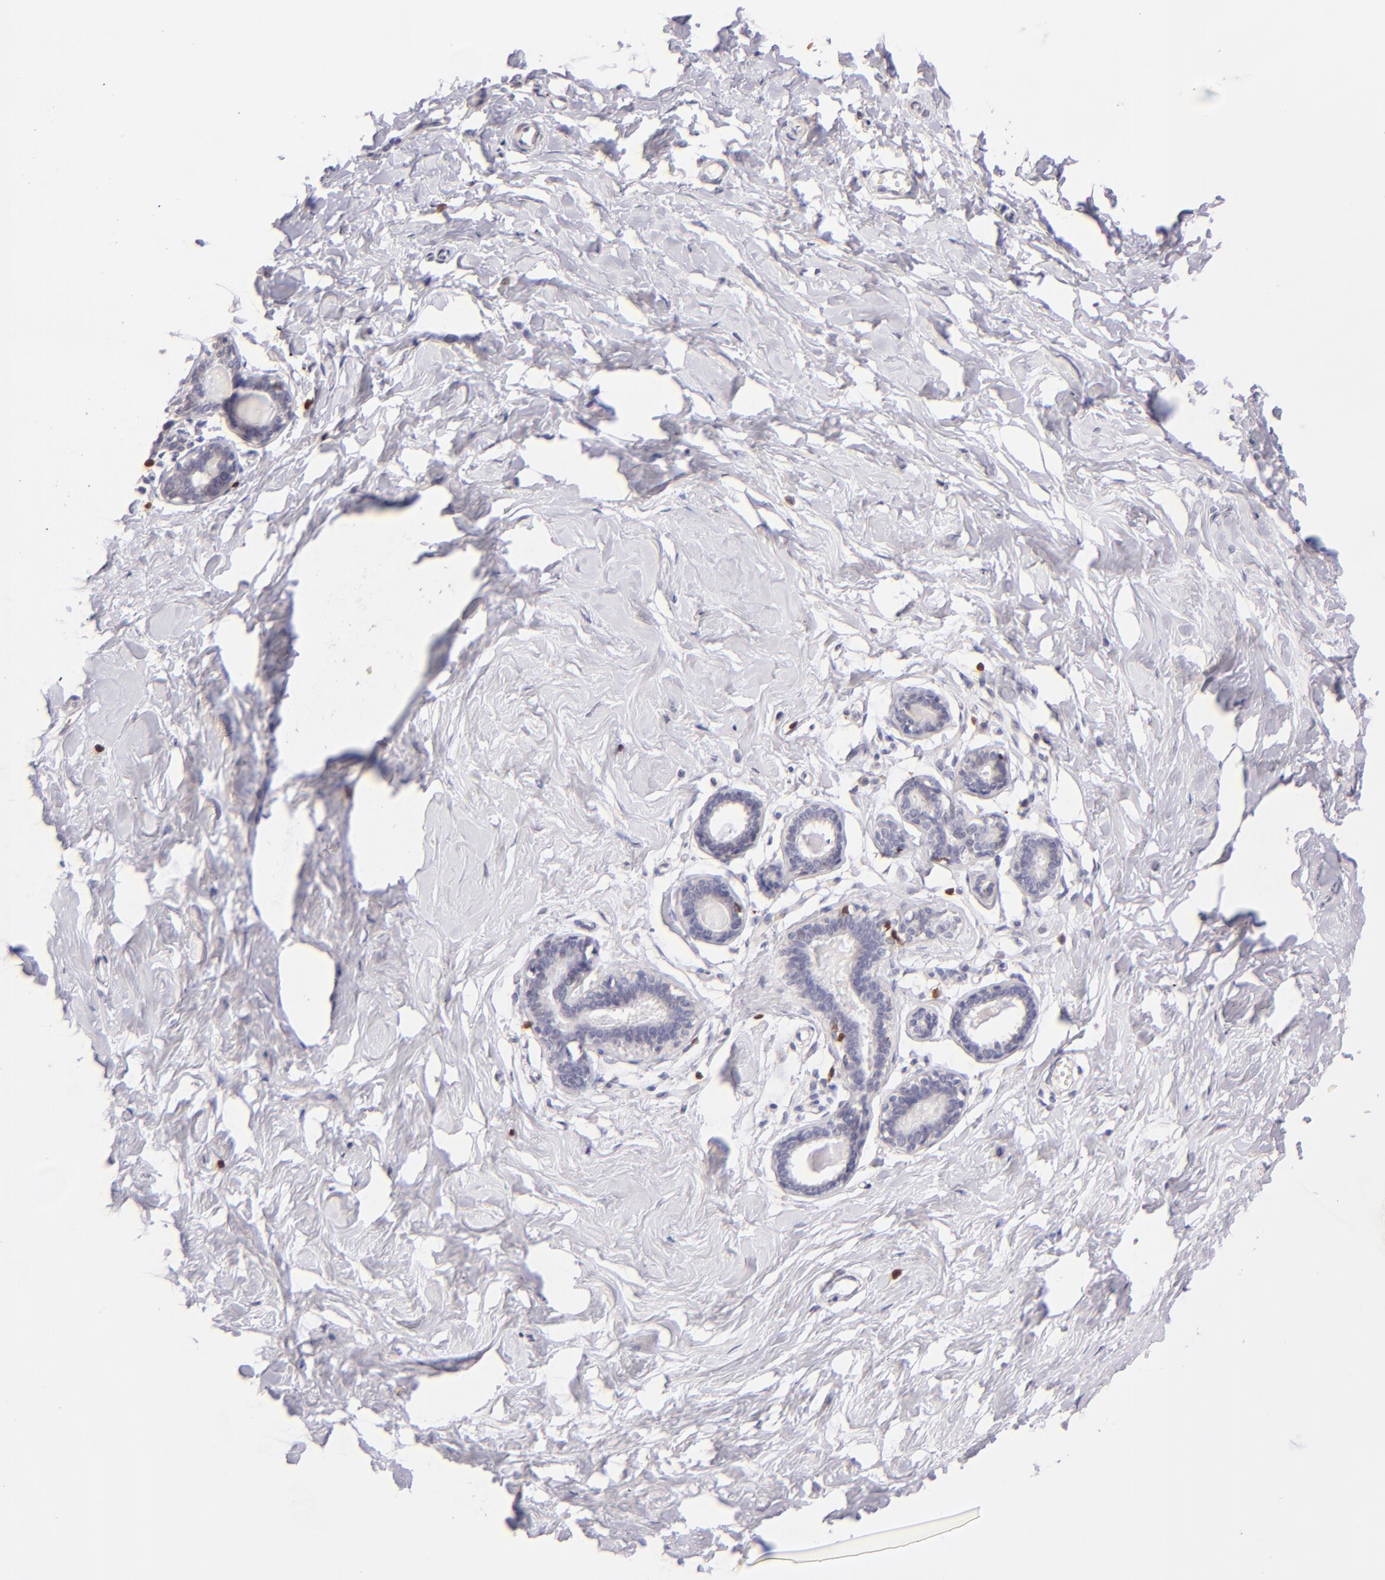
{"staining": {"intensity": "negative", "quantity": "none", "location": "none"}, "tissue": "breast", "cell_type": "Adipocytes", "image_type": "normal", "snomed": [{"axis": "morphology", "description": "Normal tissue, NOS"}, {"axis": "topography", "description": "Breast"}], "caption": "Adipocytes show no significant protein positivity in benign breast. (DAB (3,3'-diaminobenzidine) immunohistochemistry (IHC) with hematoxylin counter stain).", "gene": "ZAP70", "patient": {"sex": "female", "age": 23}}